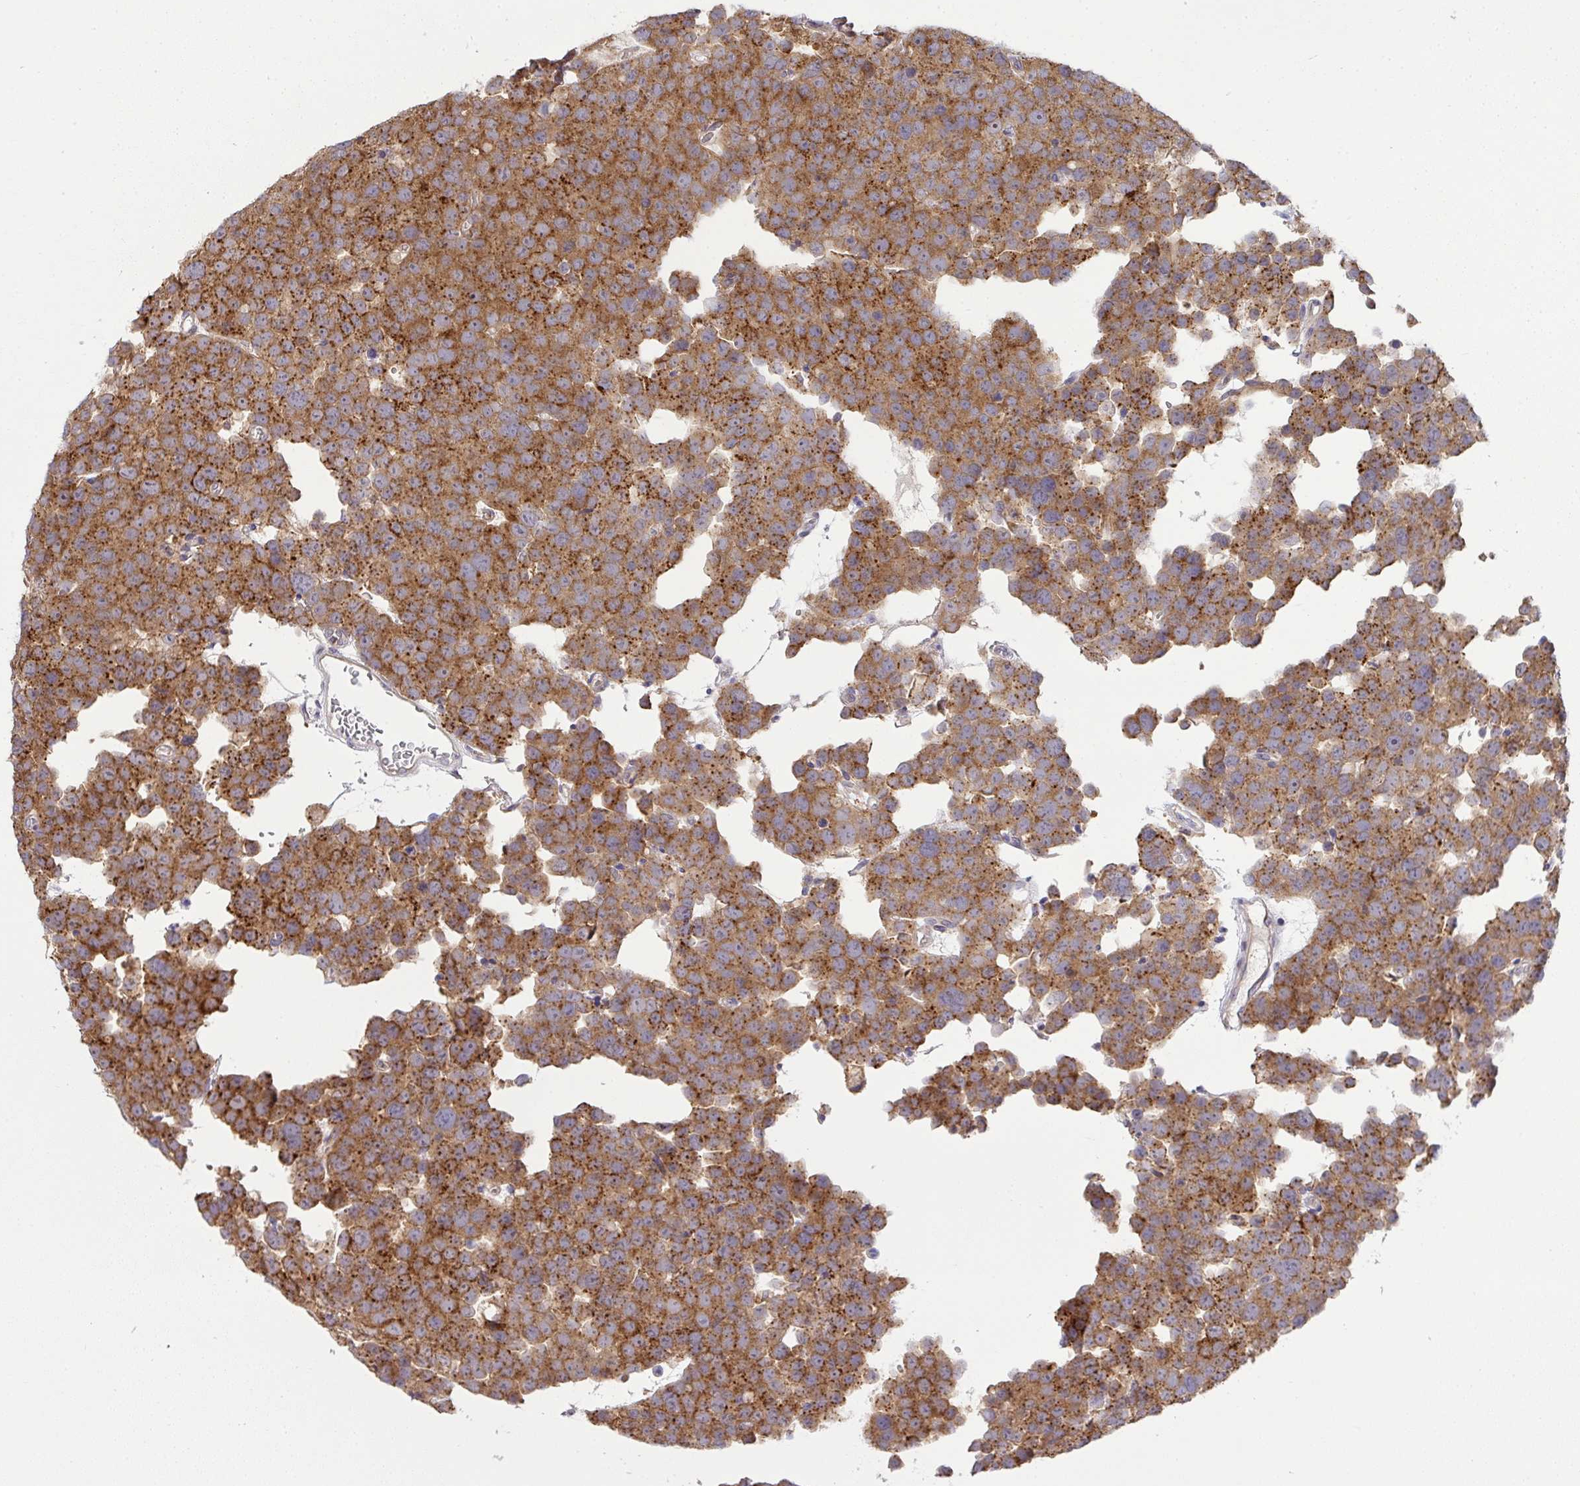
{"staining": {"intensity": "strong", "quantity": ">75%", "location": "cytoplasmic/membranous"}, "tissue": "testis cancer", "cell_type": "Tumor cells", "image_type": "cancer", "snomed": [{"axis": "morphology", "description": "Seminoma, NOS"}, {"axis": "topography", "description": "Testis"}], "caption": "Strong cytoplasmic/membranous staining for a protein is identified in about >75% of tumor cells of seminoma (testis) using IHC.", "gene": "SLC9A6", "patient": {"sex": "male", "age": 71}}